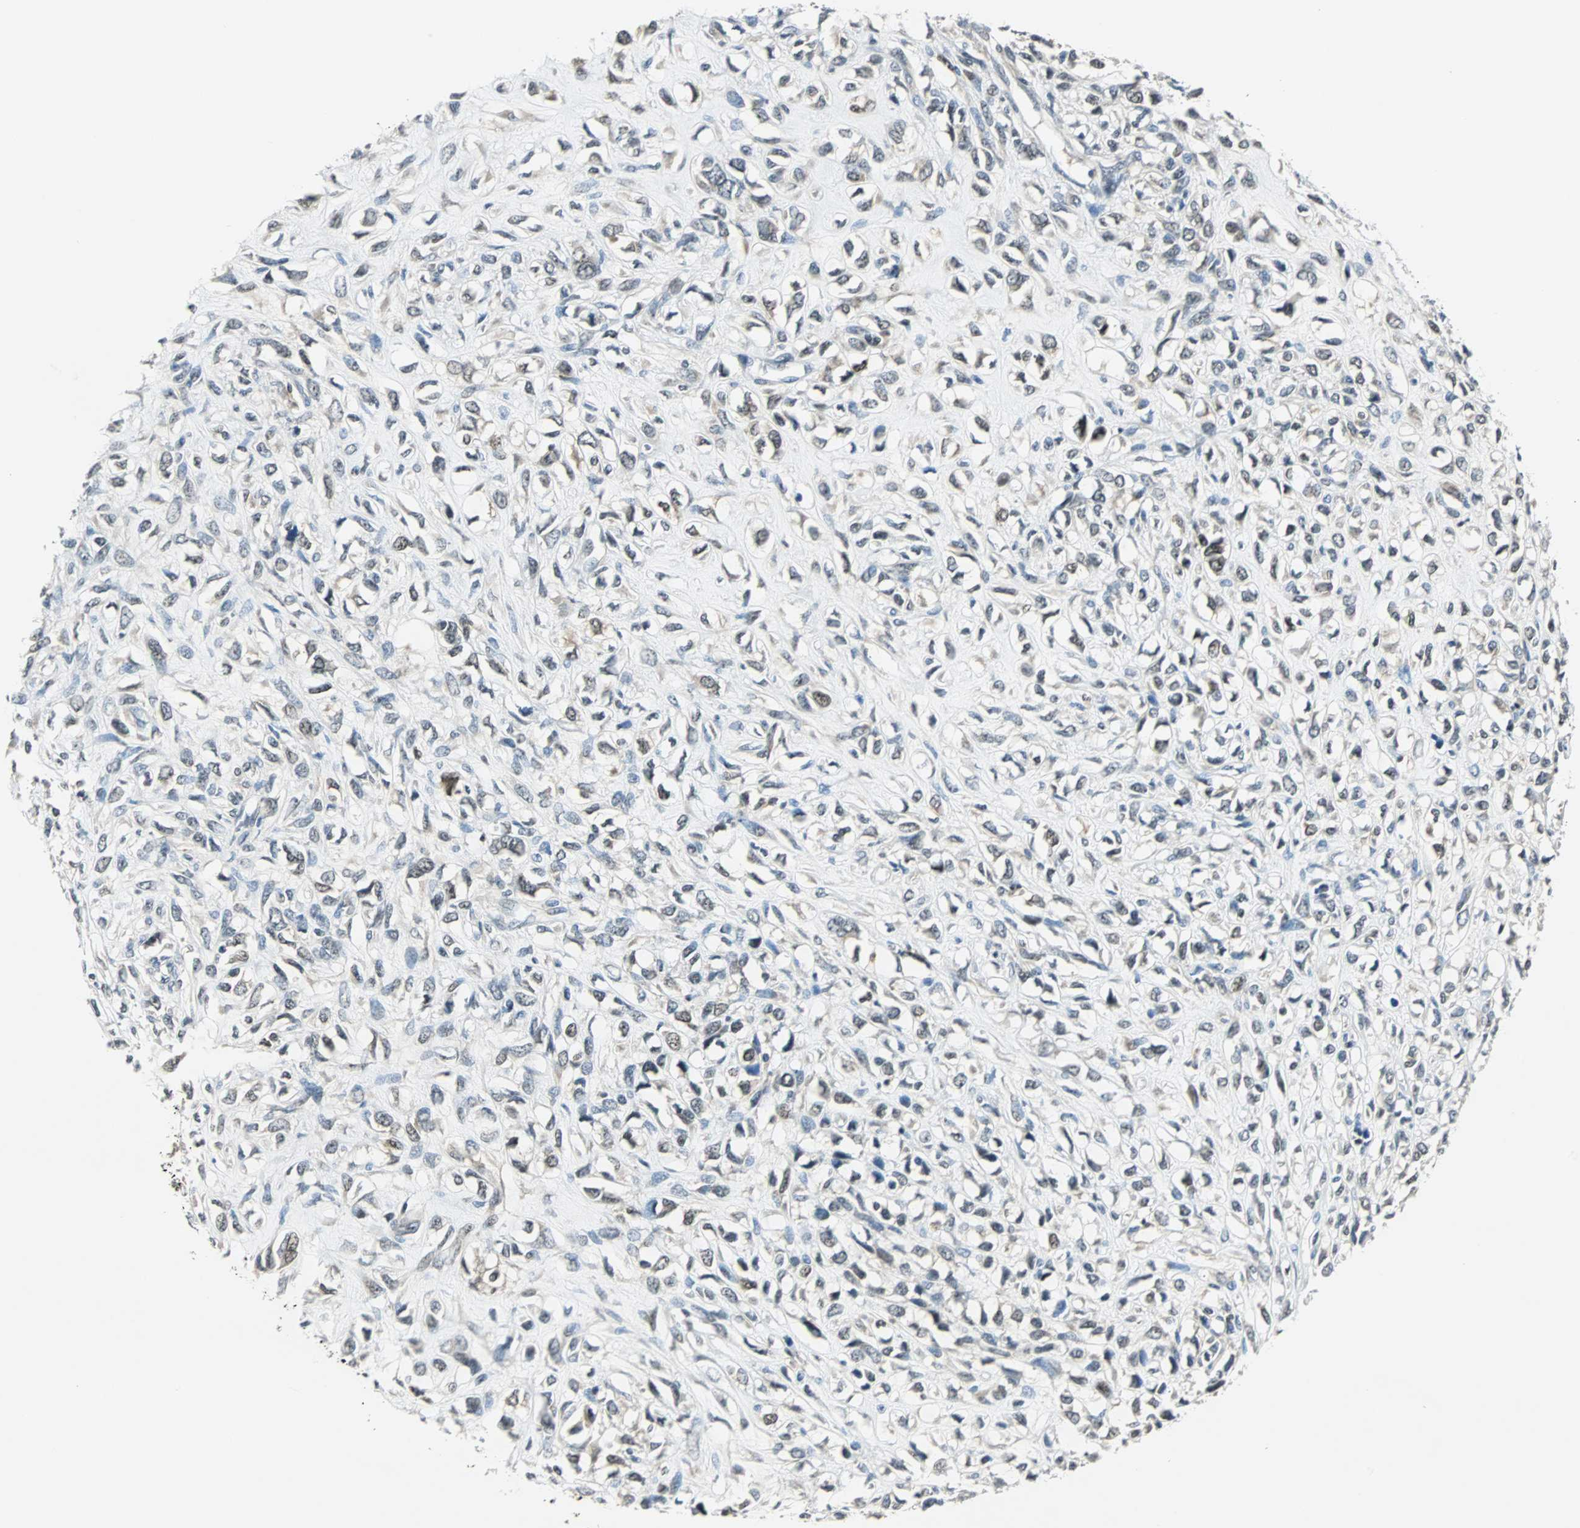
{"staining": {"intensity": "weak", "quantity": "<25%", "location": "nuclear"}, "tissue": "head and neck cancer", "cell_type": "Tumor cells", "image_type": "cancer", "snomed": [{"axis": "morphology", "description": "Necrosis, NOS"}, {"axis": "morphology", "description": "Neoplasm, malignant, NOS"}, {"axis": "topography", "description": "Salivary gland"}, {"axis": "topography", "description": "Head-Neck"}], "caption": "The image exhibits no significant staining in tumor cells of neoplasm (malignant) (head and neck).", "gene": "FHL2", "patient": {"sex": "male", "age": 43}}